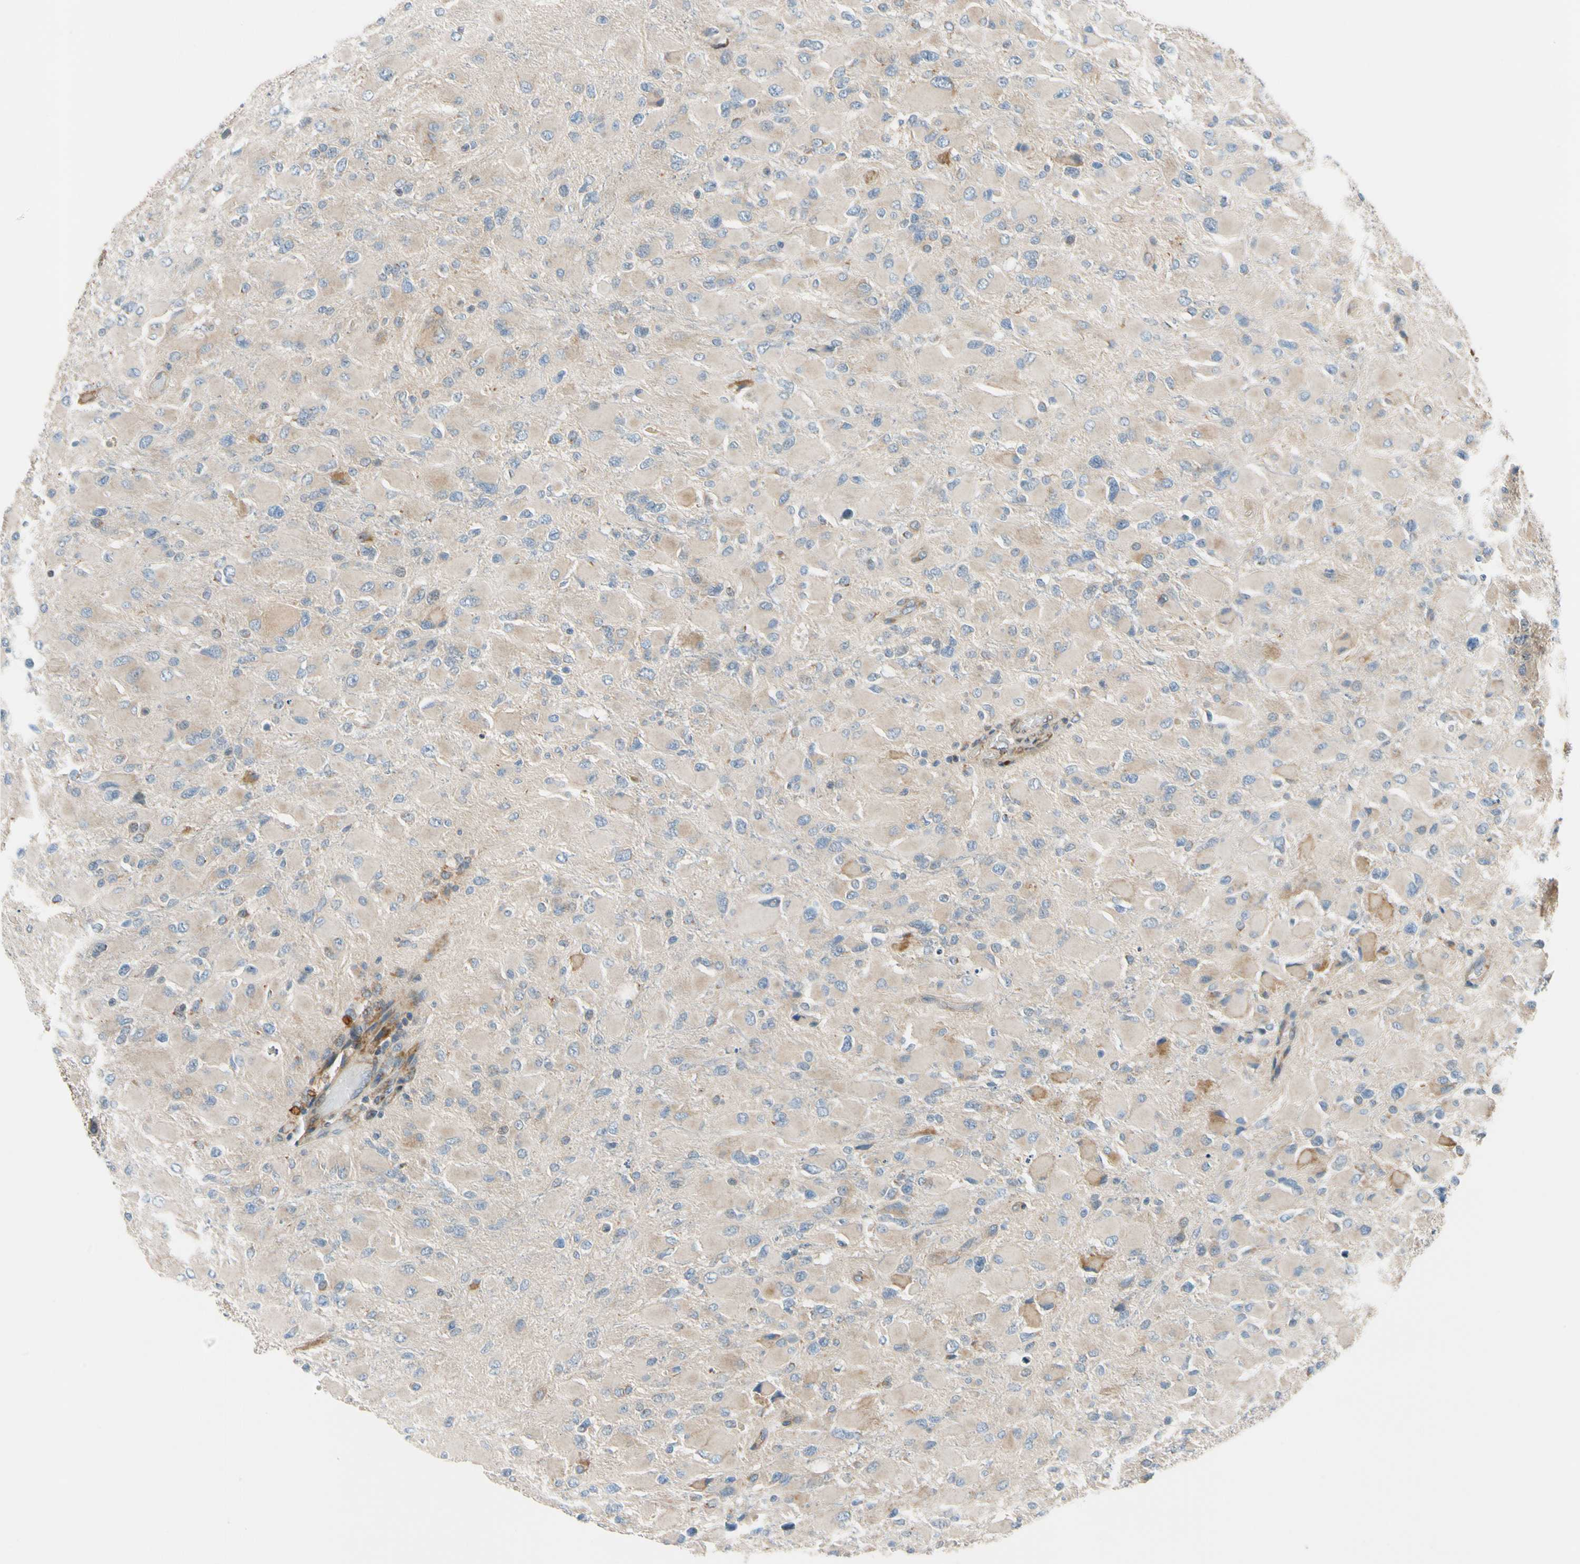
{"staining": {"intensity": "weak", "quantity": "25%-75%", "location": "cytoplasmic/membranous"}, "tissue": "glioma", "cell_type": "Tumor cells", "image_type": "cancer", "snomed": [{"axis": "morphology", "description": "Glioma, malignant, High grade"}, {"axis": "topography", "description": "Cerebral cortex"}], "caption": "Human high-grade glioma (malignant) stained for a protein (brown) demonstrates weak cytoplasmic/membranous positive positivity in approximately 25%-75% of tumor cells.", "gene": "MST1R", "patient": {"sex": "female", "age": 36}}